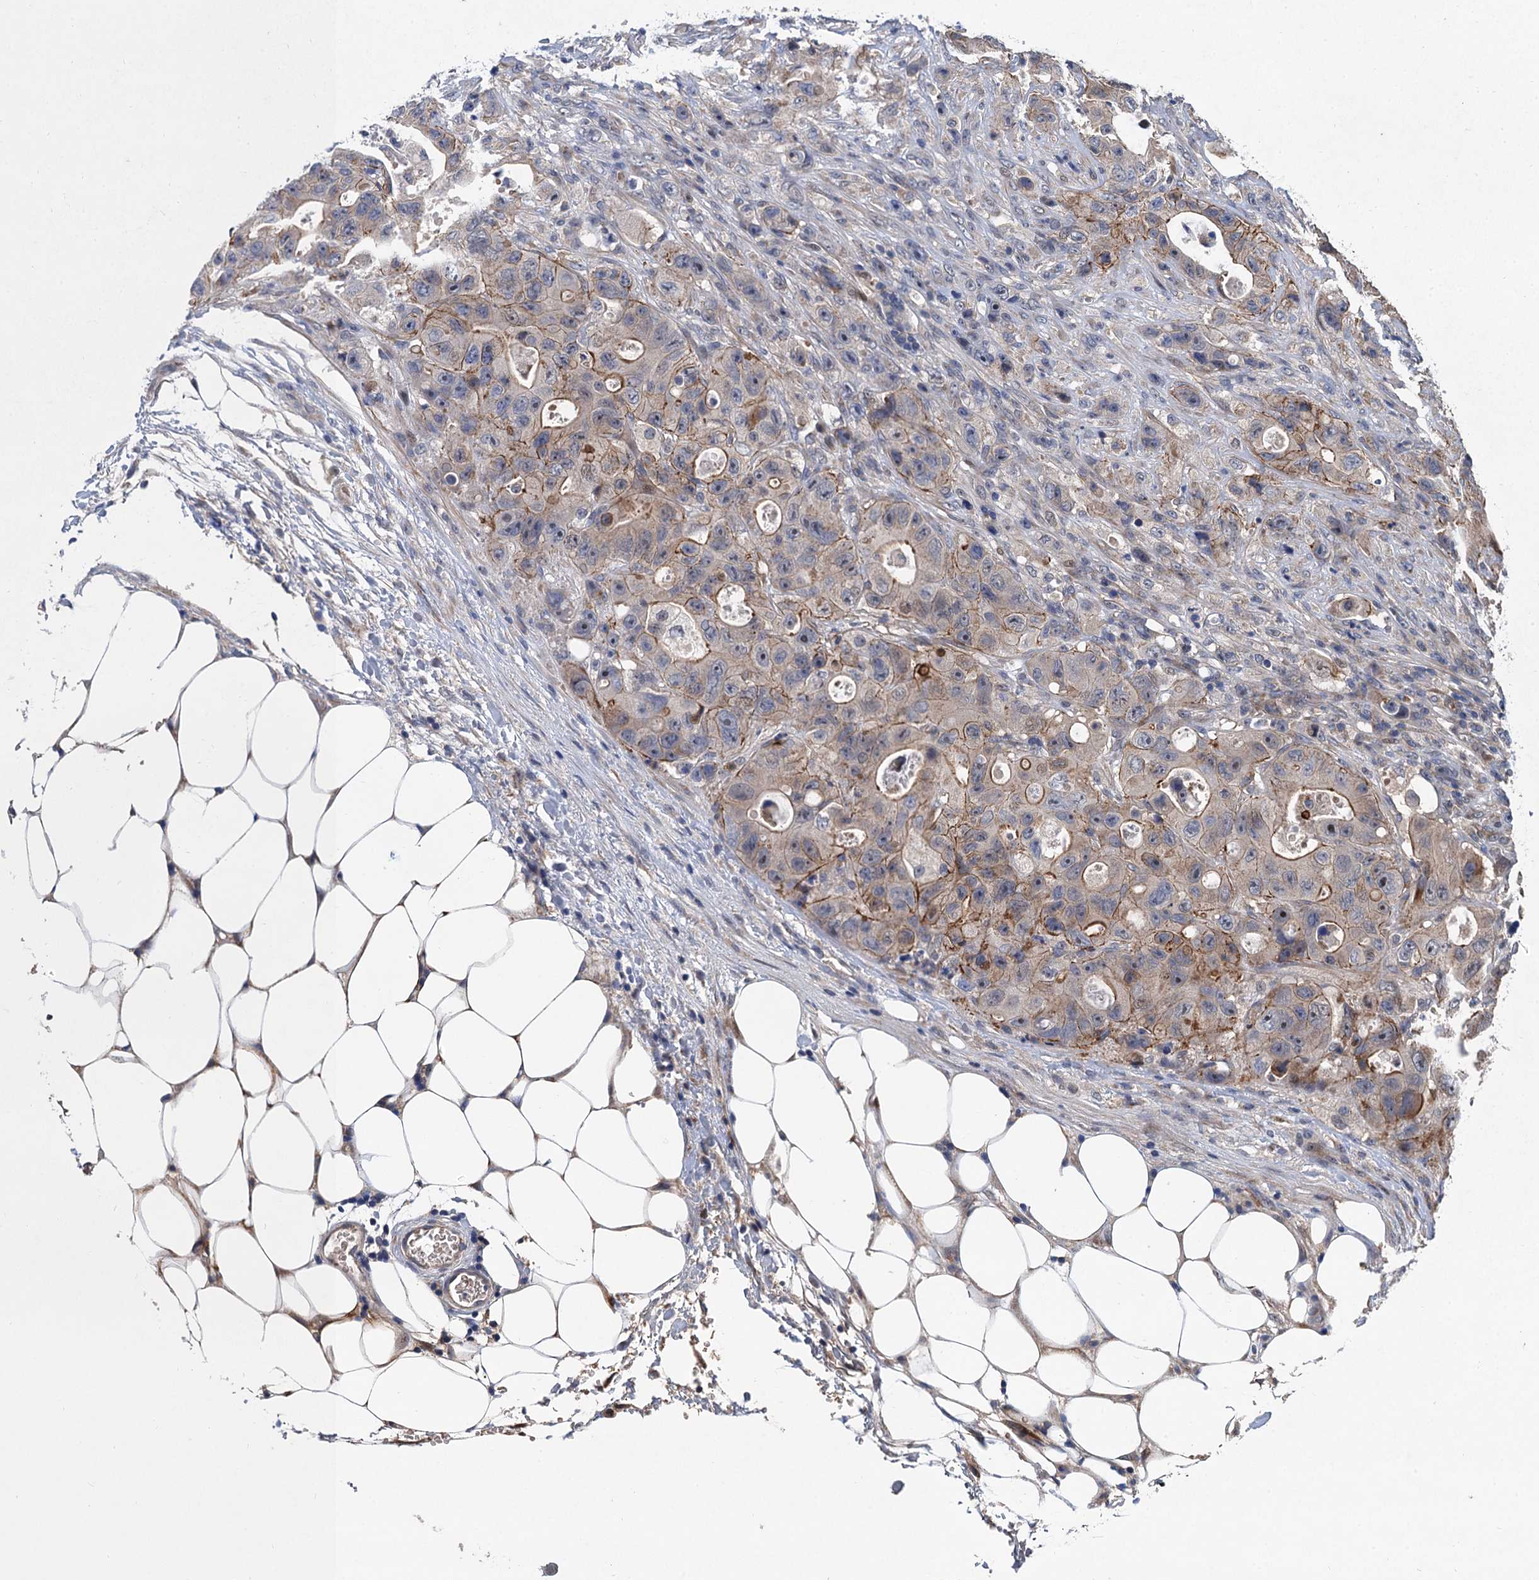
{"staining": {"intensity": "moderate", "quantity": "25%-75%", "location": "cytoplasmic/membranous"}, "tissue": "colorectal cancer", "cell_type": "Tumor cells", "image_type": "cancer", "snomed": [{"axis": "morphology", "description": "Adenocarcinoma, NOS"}, {"axis": "topography", "description": "Colon"}], "caption": "Colorectal cancer was stained to show a protein in brown. There is medium levels of moderate cytoplasmic/membranous expression in about 25%-75% of tumor cells.", "gene": "TRAF7", "patient": {"sex": "female", "age": 46}}